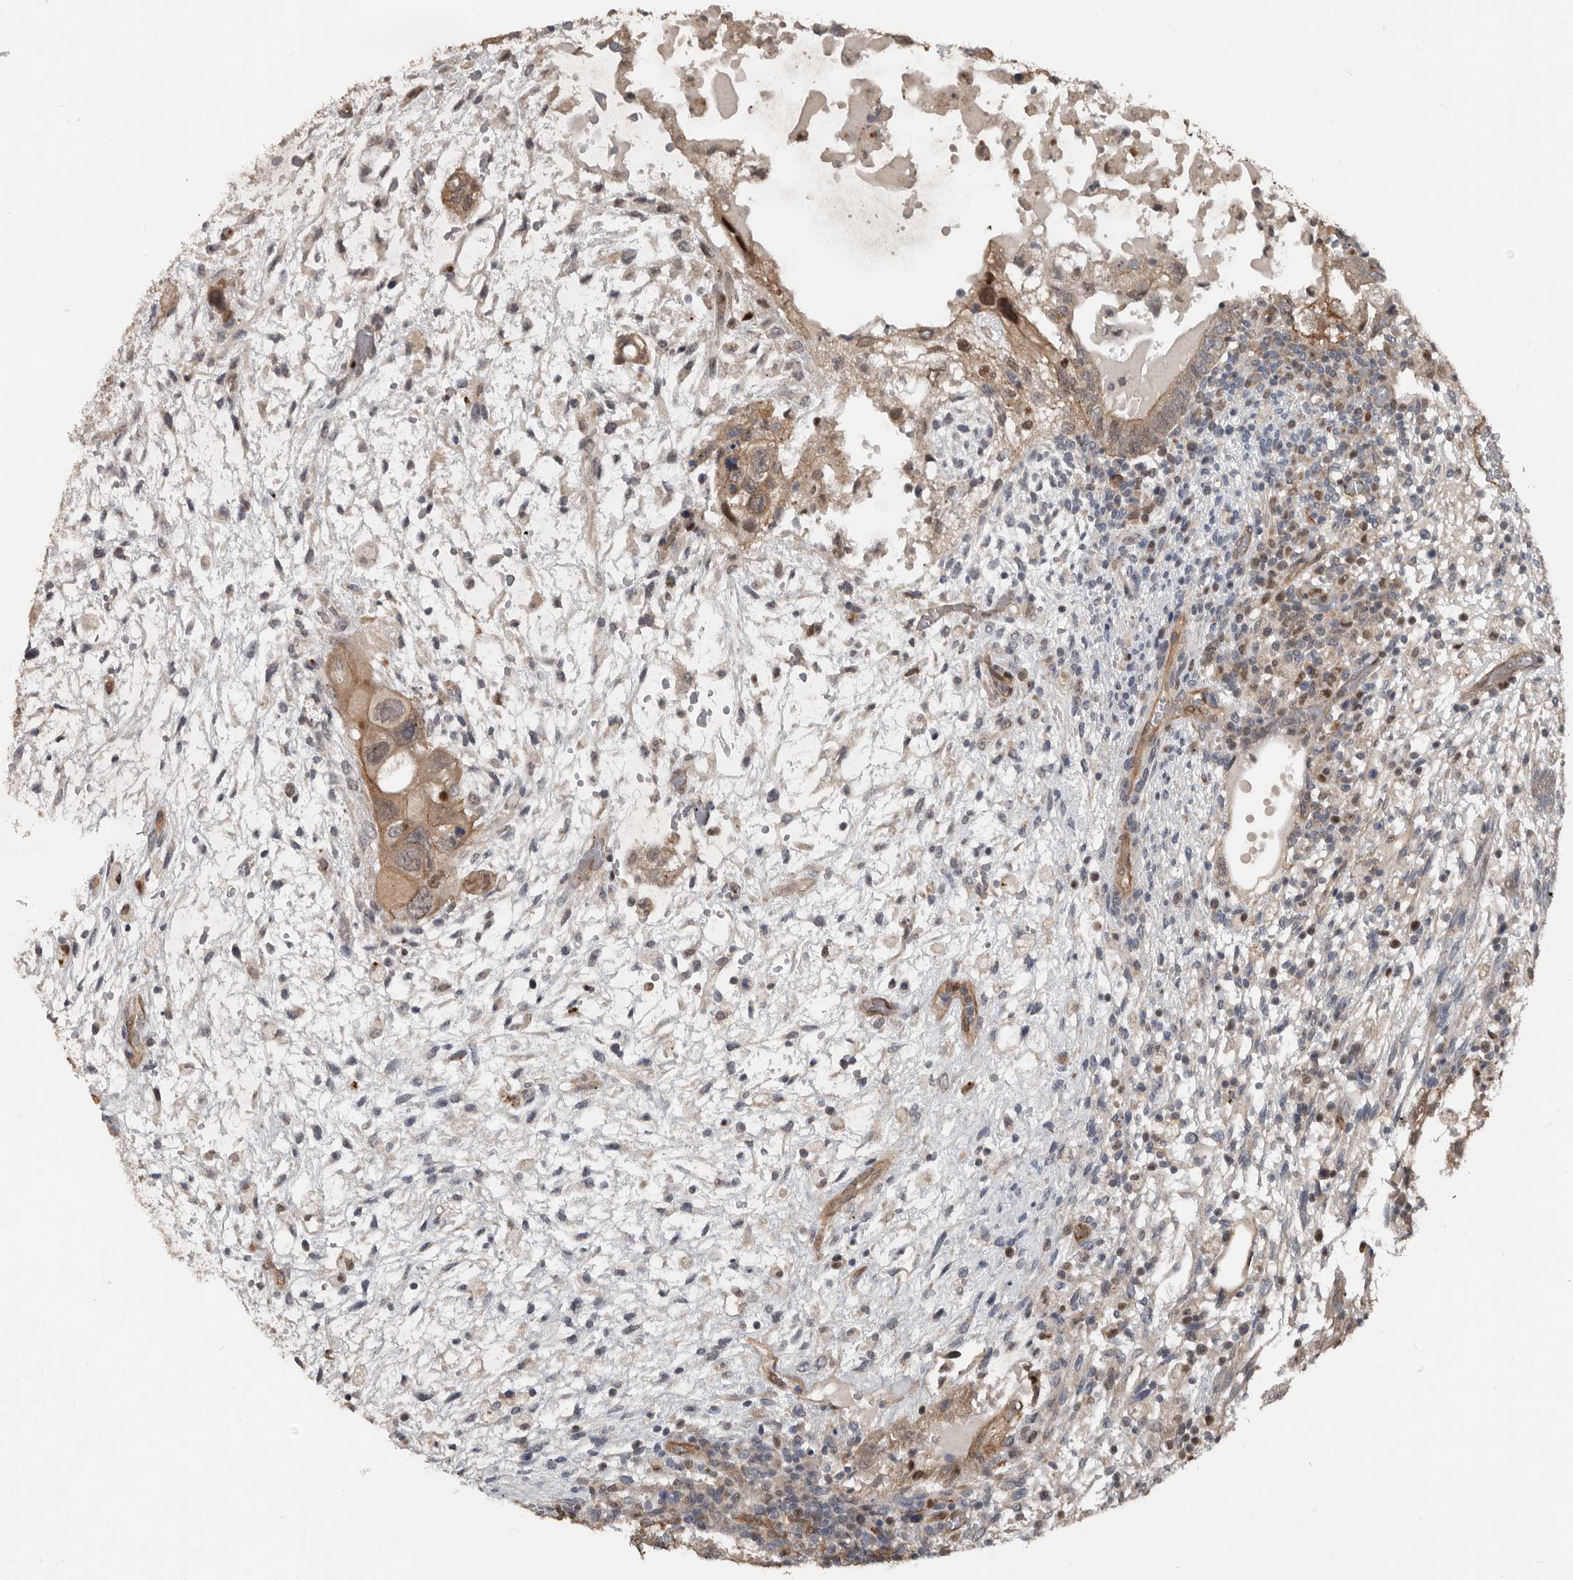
{"staining": {"intensity": "weak", "quantity": ">75%", "location": "cytoplasmic/membranous"}, "tissue": "testis cancer", "cell_type": "Tumor cells", "image_type": "cancer", "snomed": [{"axis": "morphology", "description": "Carcinoma, Embryonal, NOS"}, {"axis": "topography", "description": "Testis"}], "caption": "Human testis cancer (embryonal carcinoma) stained with a protein marker demonstrates weak staining in tumor cells.", "gene": "YOD1", "patient": {"sex": "male", "age": 36}}